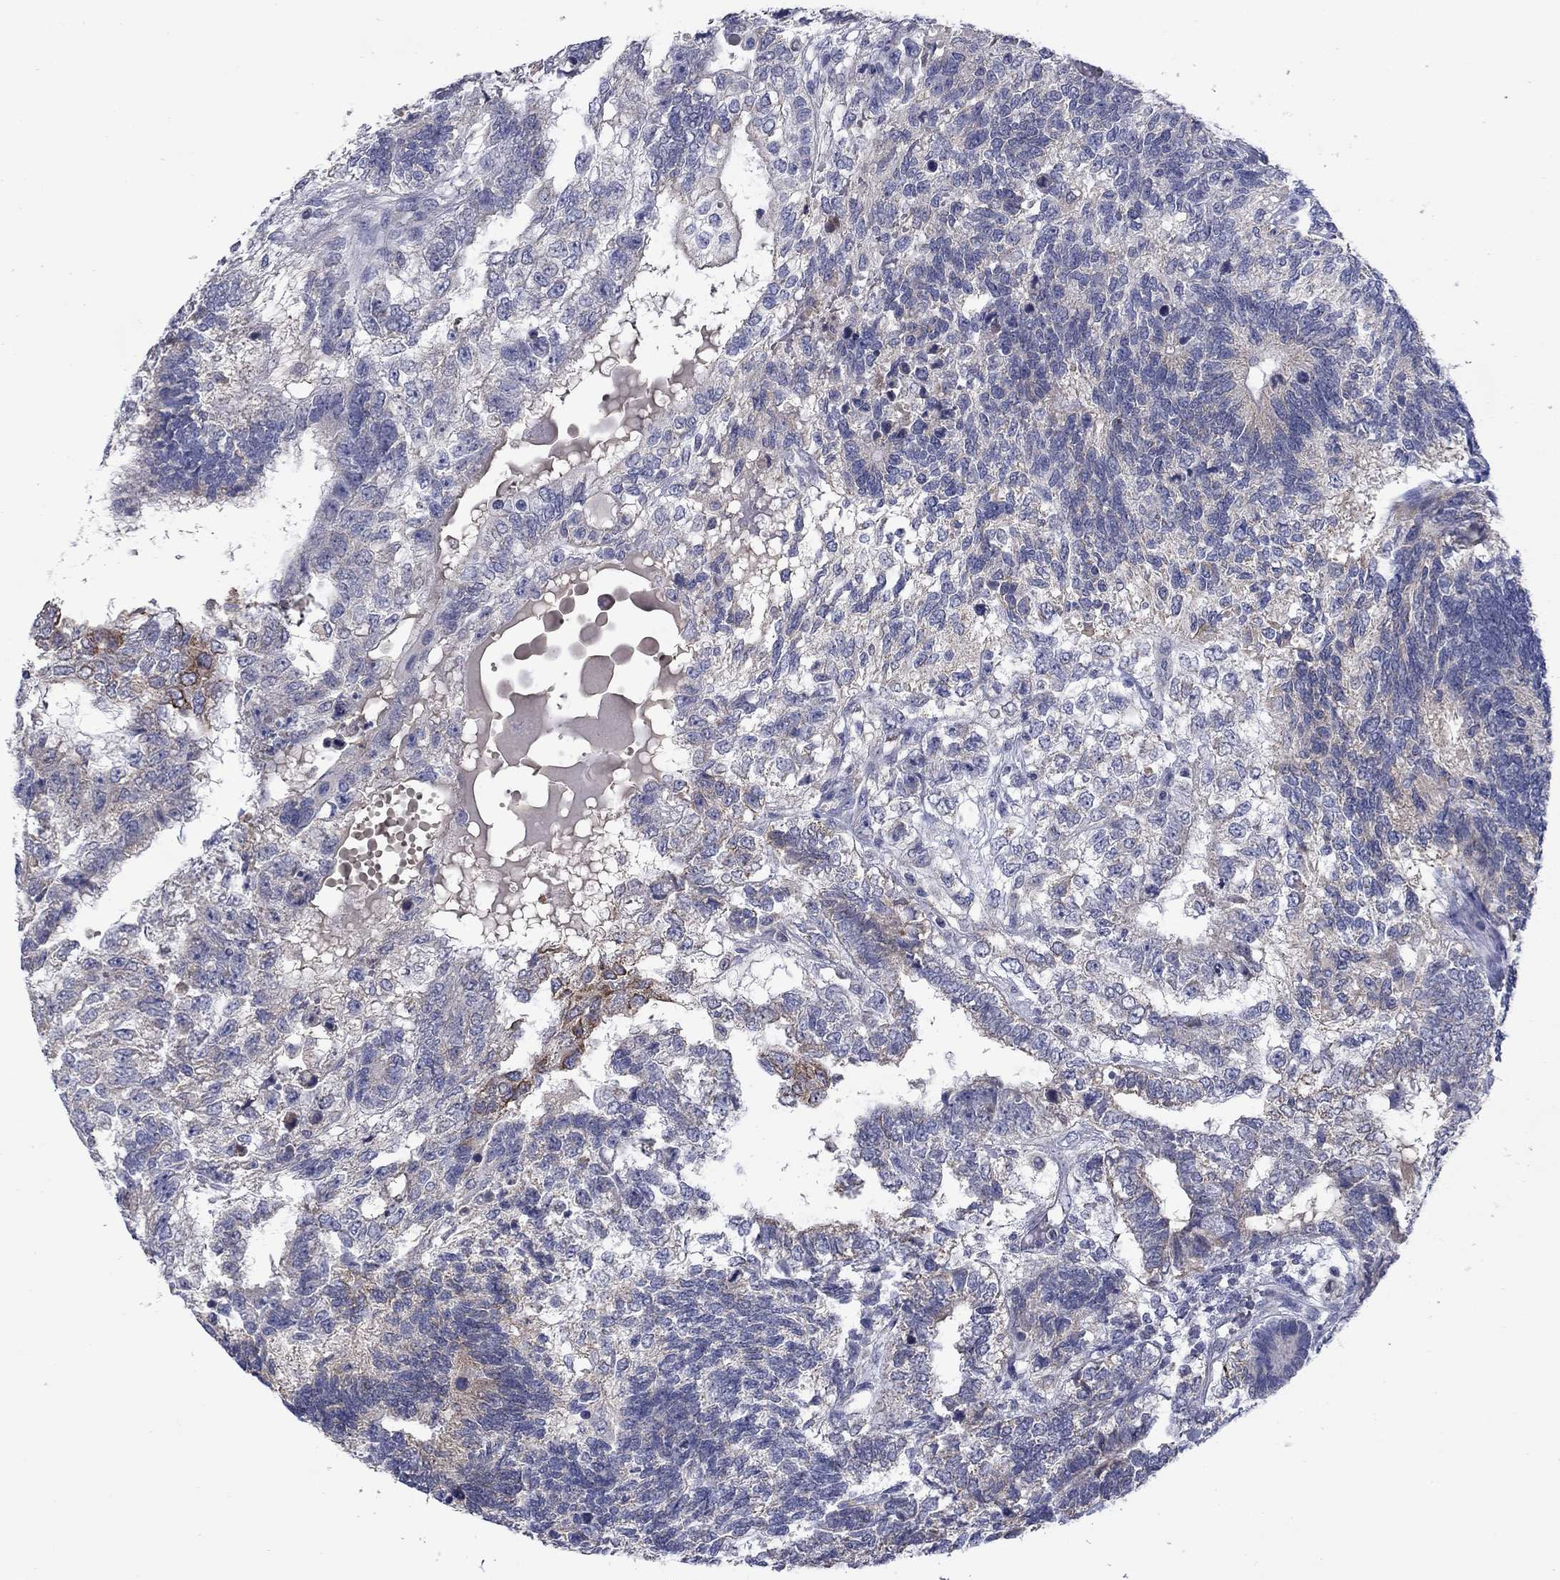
{"staining": {"intensity": "moderate", "quantity": "<25%", "location": "cytoplasmic/membranous"}, "tissue": "testis cancer", "cell_type": "Tumor cells", "image_type": "cancer", "snomed": [{"axis": "morphology", "description": "Seminoma, NOS"}, {"axis": "morphology", "description": "Carcinoma, Embryonal, NOS"}, {"axis": "topography", "description": "Testis"}], "caption": "A brown stain highlights moderate cytoplasmic/membranous expression of a protein in testis cancer (seminoma) tumor cells. The protein is shown in brown color, while the nuclei are stained blue.", "gene": "FRK", "patient": {"sex": "male", "age": 41}}